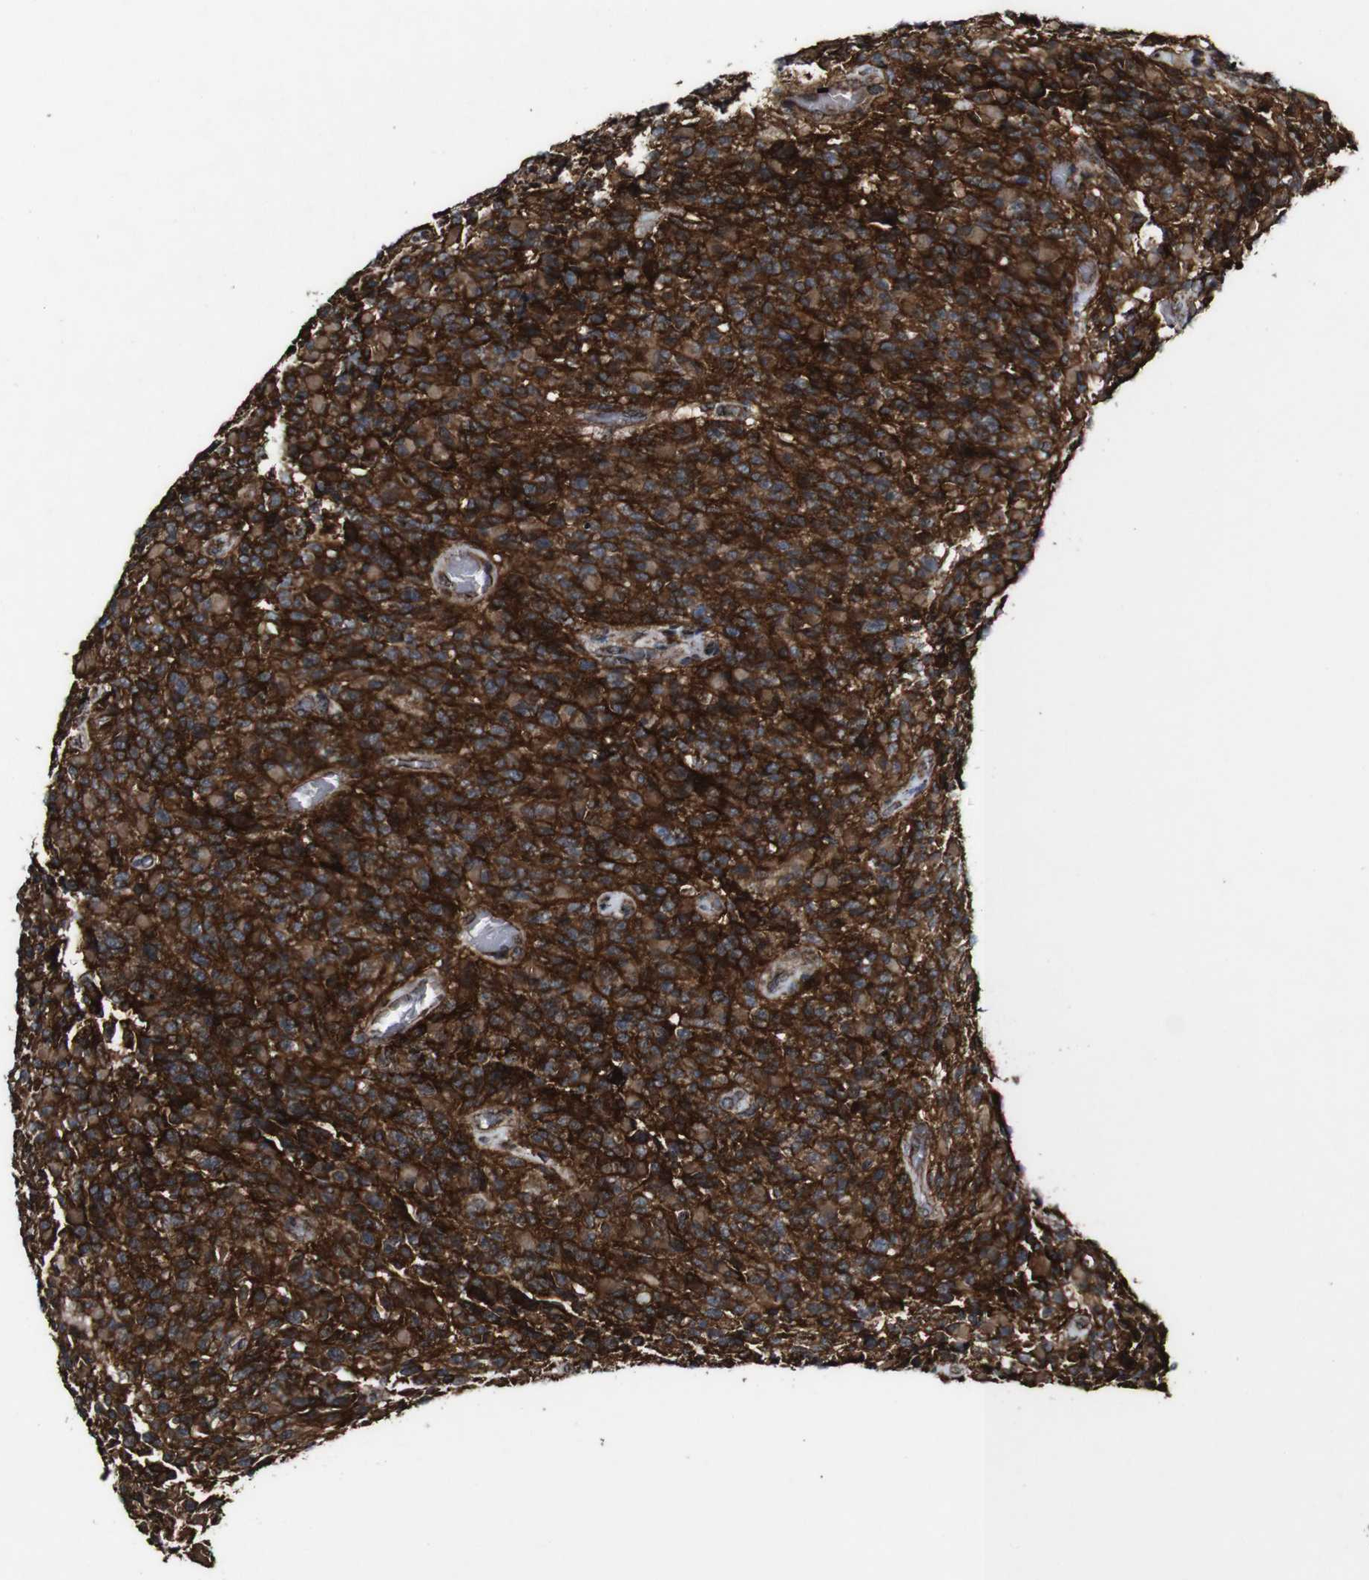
{"staining": {"intensity": "strong", "quantity": ">75%", "location": "cytoplasmic/membranous"}, "tissue": "glioma", "cell_type": "Tumor cells", "image_type": "cancer", "snomed": [{"axis": "morphology", "description": "Glioma, malignant, High grade"}, {"axis": "topography", "description": "Brain"}], "caption": "Immunohistochemistry (IHC) of malignant high-grade glioma reveals high levels of strong cytoplasmic/membranous positivity in approximately >75% of tumor cells. (Brightfield microscopy of DAB IHC at high magnification).", "gene": "BTN3A3", "patient": {"sex": "male", "age": 71}}